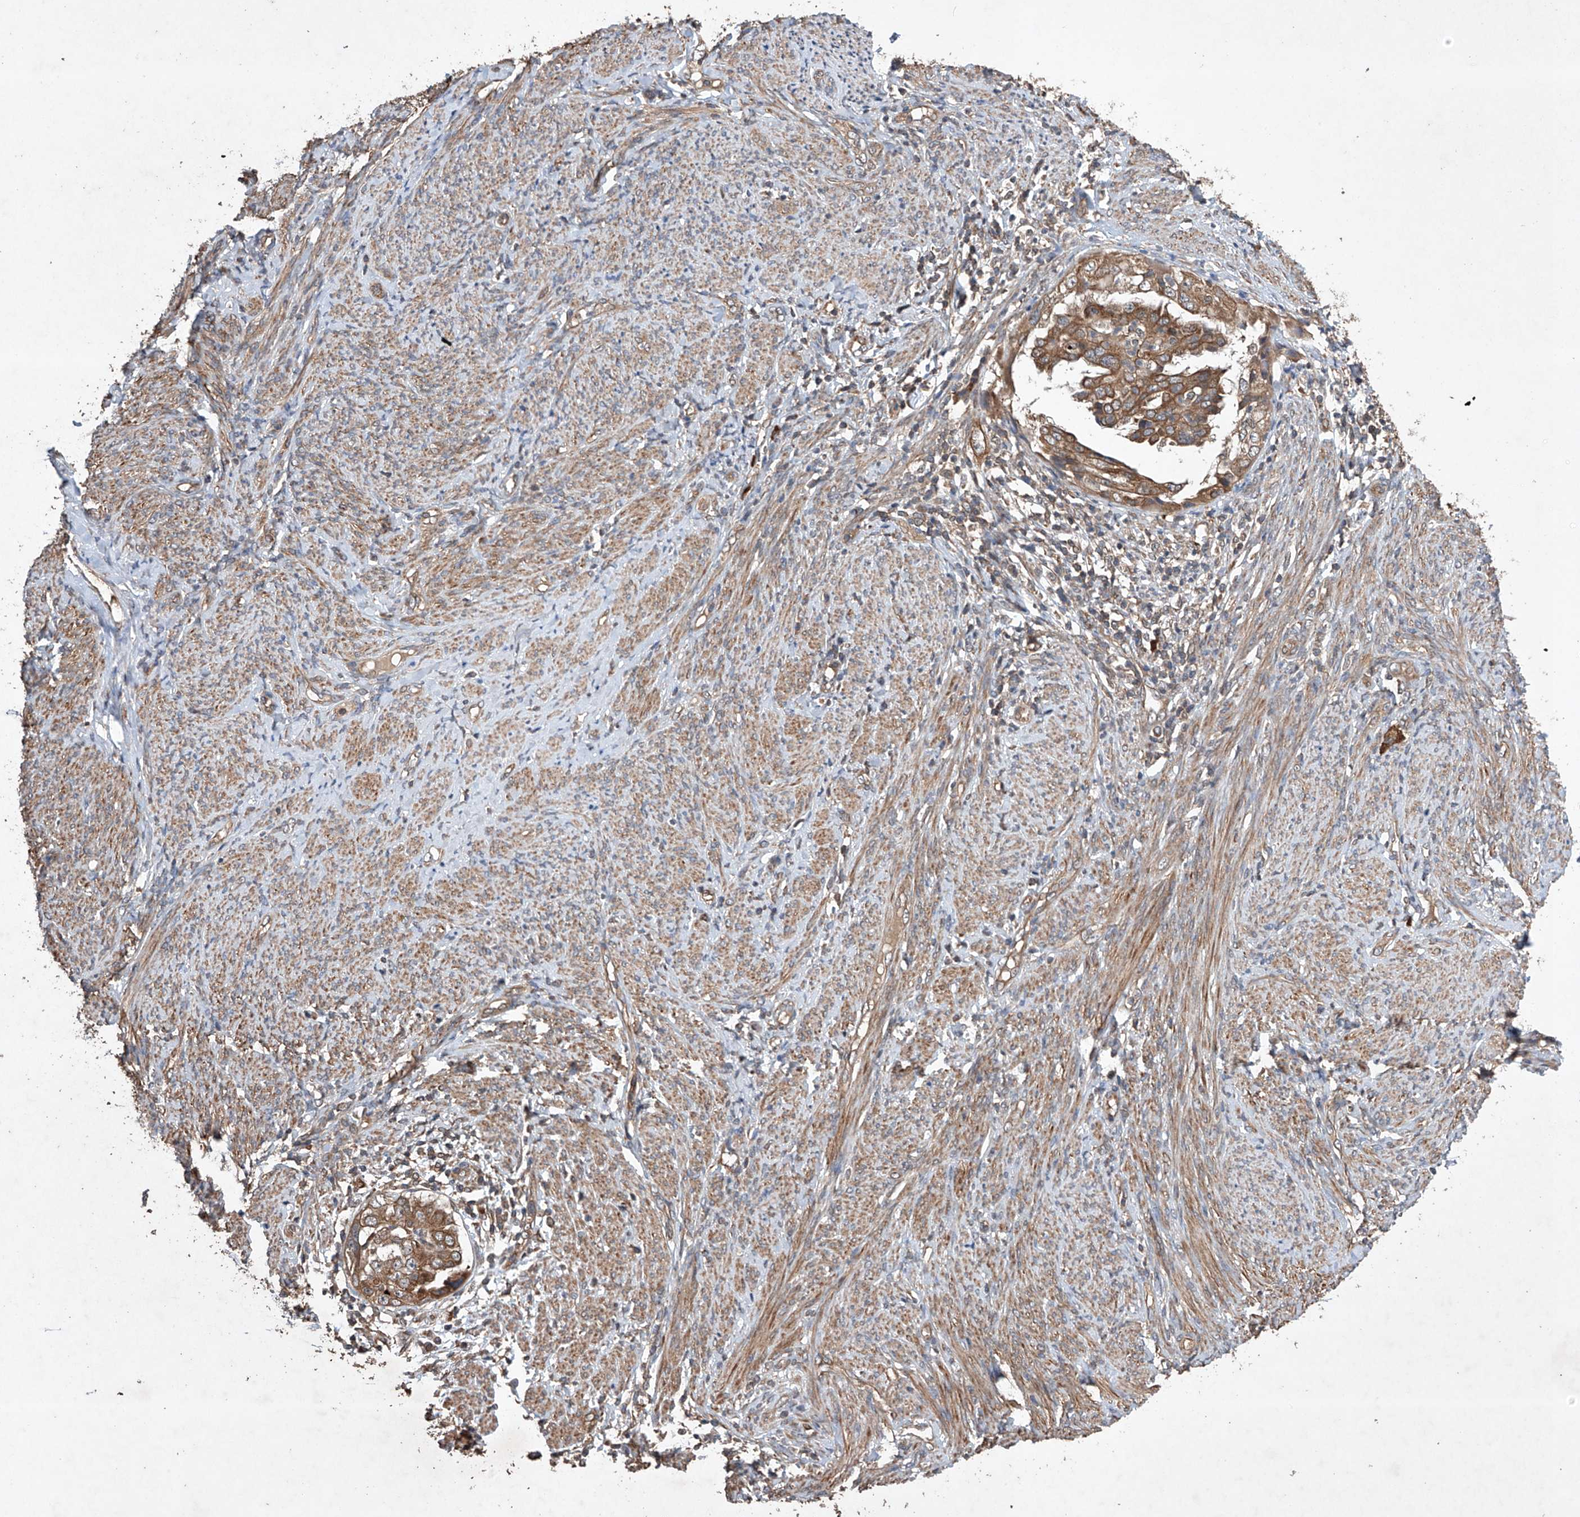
{"staining": {"intensity": "moderate", "quantity": ">75%", "location": "cytoplasmic/membranous"}, "tissue": "endometrial cancer", "cell_type": "Tumor cells", "image_type": "cancer", "snomed": [{"axis": "morphology", "description": "Adenocarcinoma, NOS"}, {"axis": "topography", "description": "Endometrium"}], "caption": "IHC of endometrial cancer demonstrates medium levels of moderate cytoplasmic/membranous positivity in approximately >75% of tumor cells. The protein of interest is shown in brown color, while the nuclei are stained blue.", "gene": "LURAP1", "patient": {"sex": "female", "age": 85}}